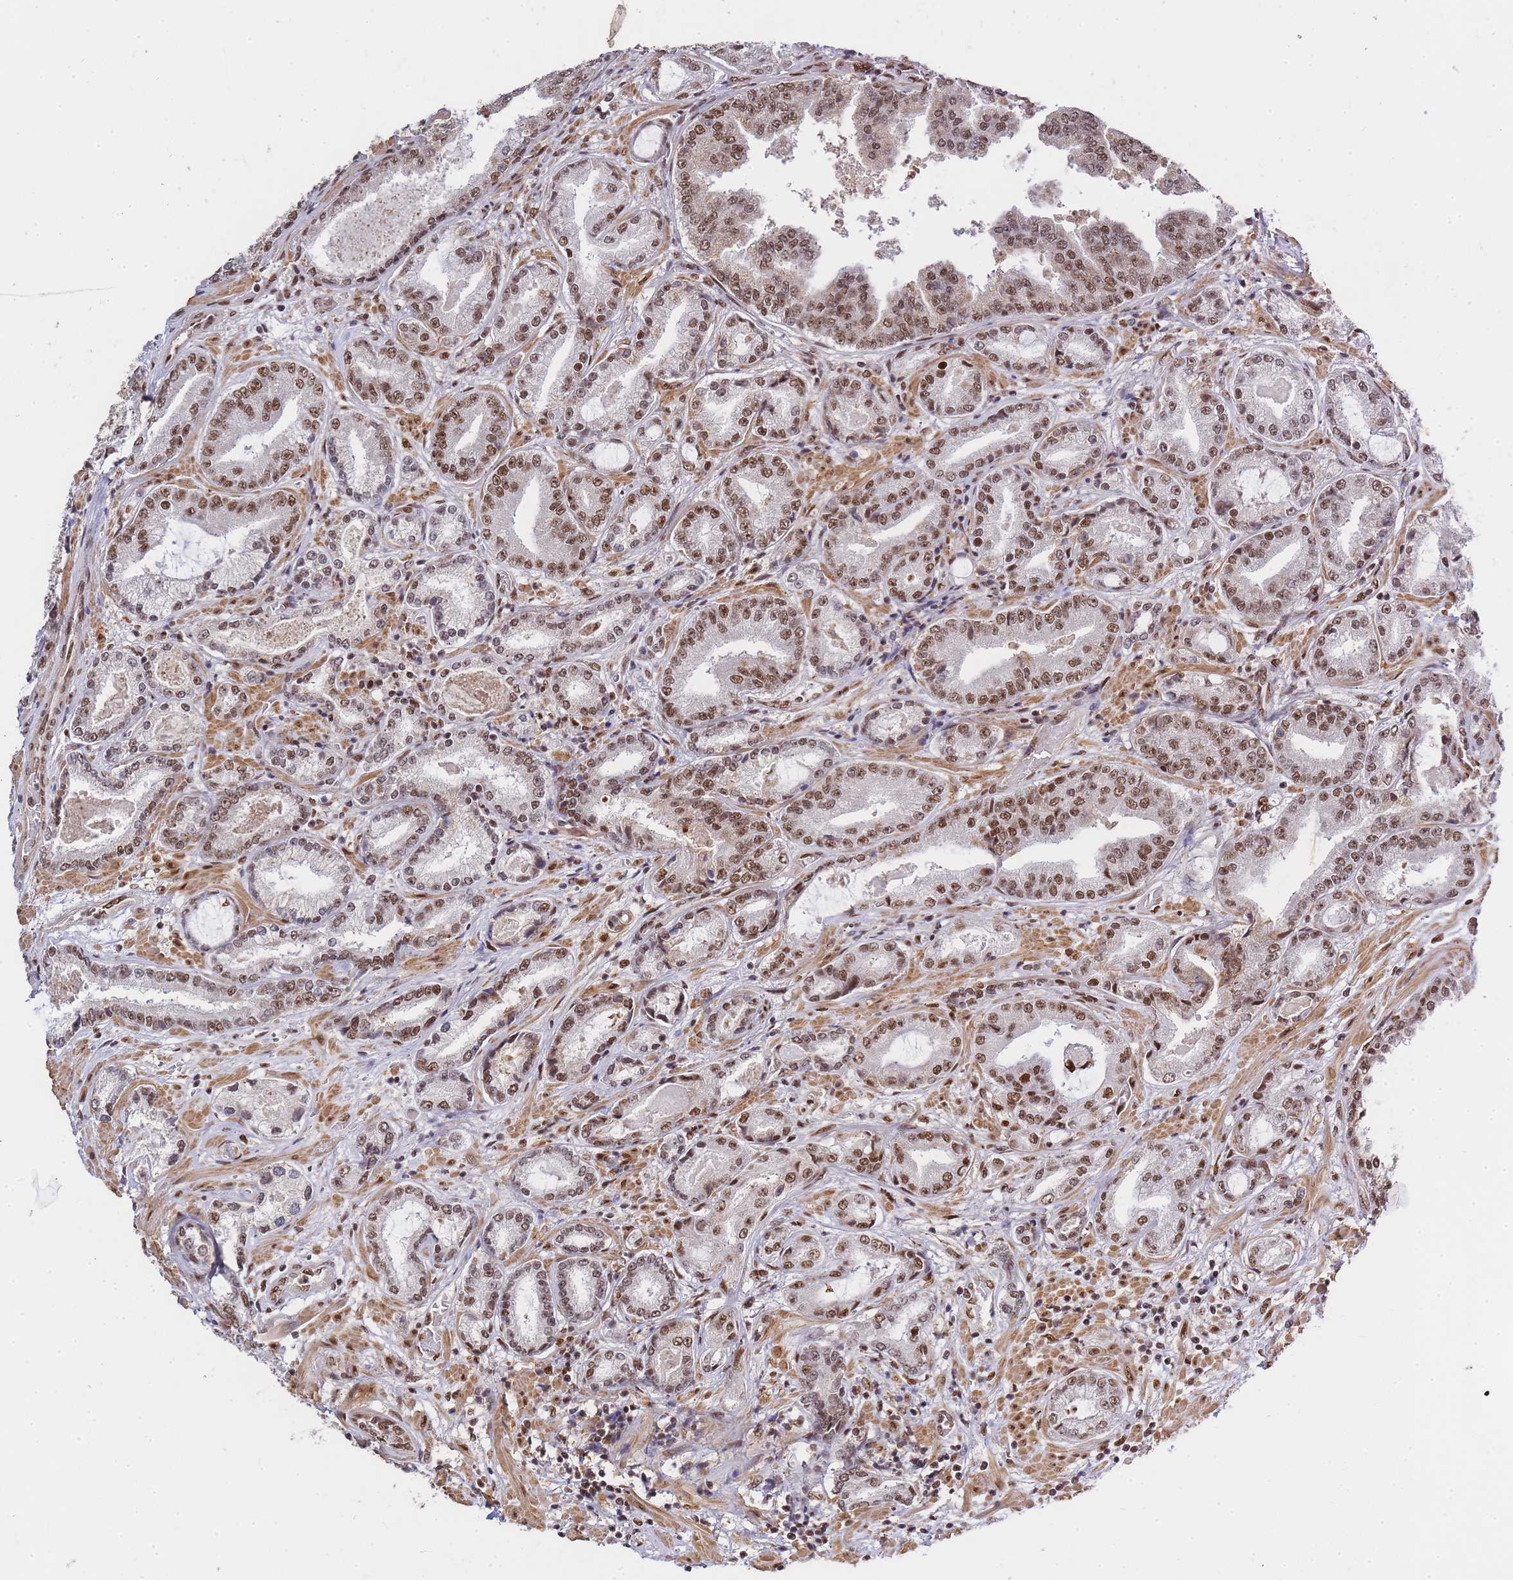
{"staining": {"intensity": "moderate", "quantity": ">75%", "location": "nuclear"}, "tissue": "prostate cancer", "cell_type": "Tumor cells", "image_type": "cancer", "snomed": [{"axis": "morphology", "description": "Adenocarcinoma, High grade"}, {"axis": "topography", "description": "Prostate"}], "caption": "High-magnification brightfield microscopy of prostate high-grade adenocarcinoma stained with DAB (brown) and counterstained with hematoxylin (blue). tumor cells exhibit moderate nuclear staining is appreciated in about>75% of cells. The staining was performed using DAB to visualize the protein expression in brown, while the nuclei were stained in blue with hematoxylin (Magnification: 20x).", "gene": "PRKDC", "patient": {"sex": "male", "age": 68}}